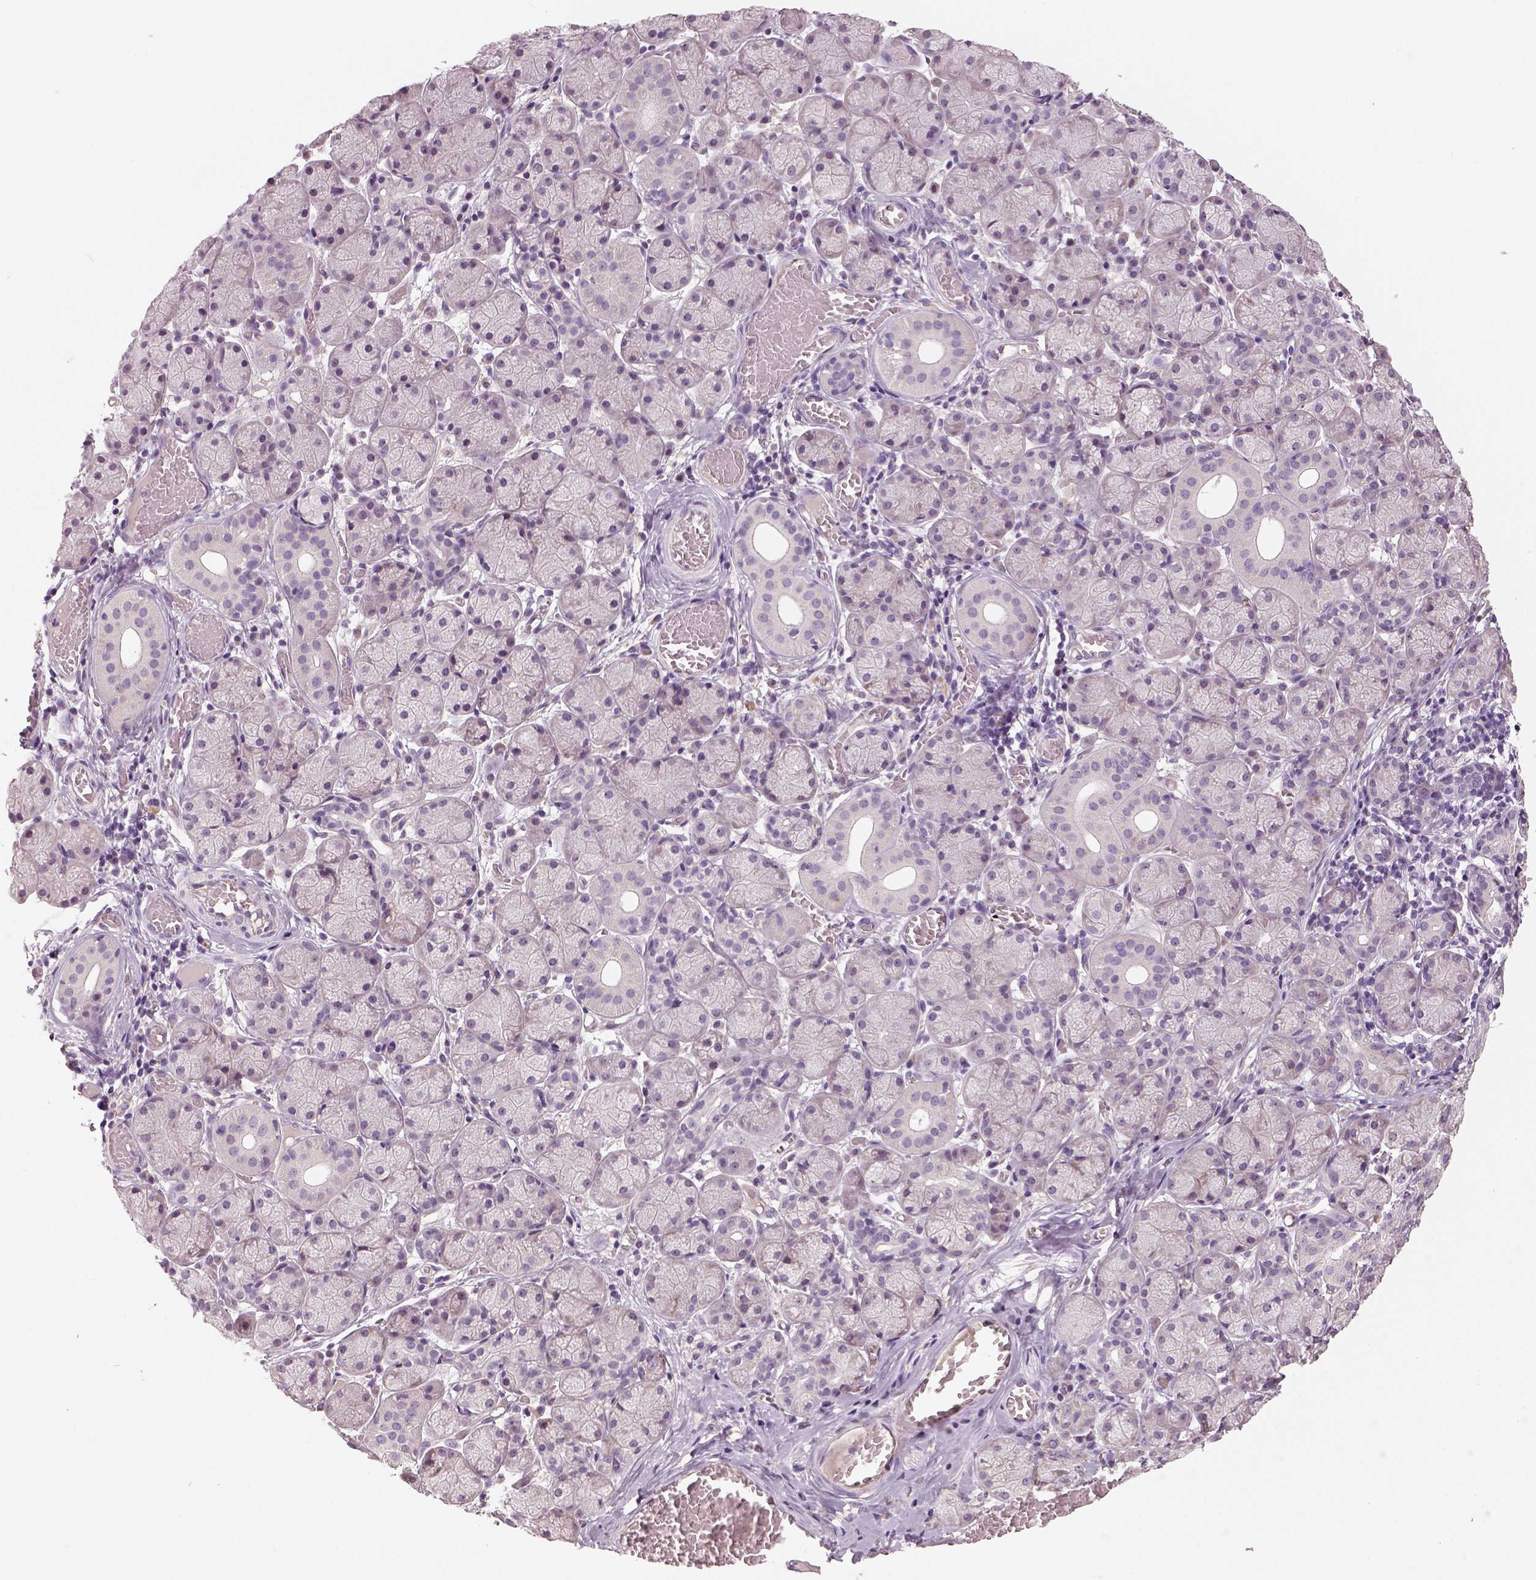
{"staining": {"intensity": "negative", "quantity": "none", "location": "none"}, "tissue": "salivary gland", "cell_type": "Glandular cells", "image_type": "normal", "snomed": [{"axis": "morphology", "description": "Normal tissue, NOS"}, {"axis": "topography", "description": "Salivary gland"}, {"axis": "topography", "description": "Peripheral nerve tissue"}], "caption": "Immunohistochemistry (IHC) micrograph of benign salivary gland stained for a protein (brown), which shows no positivity in glandular cells.", "gene": "NECAB1", "patient": {"sex": "female", "age": 24}}